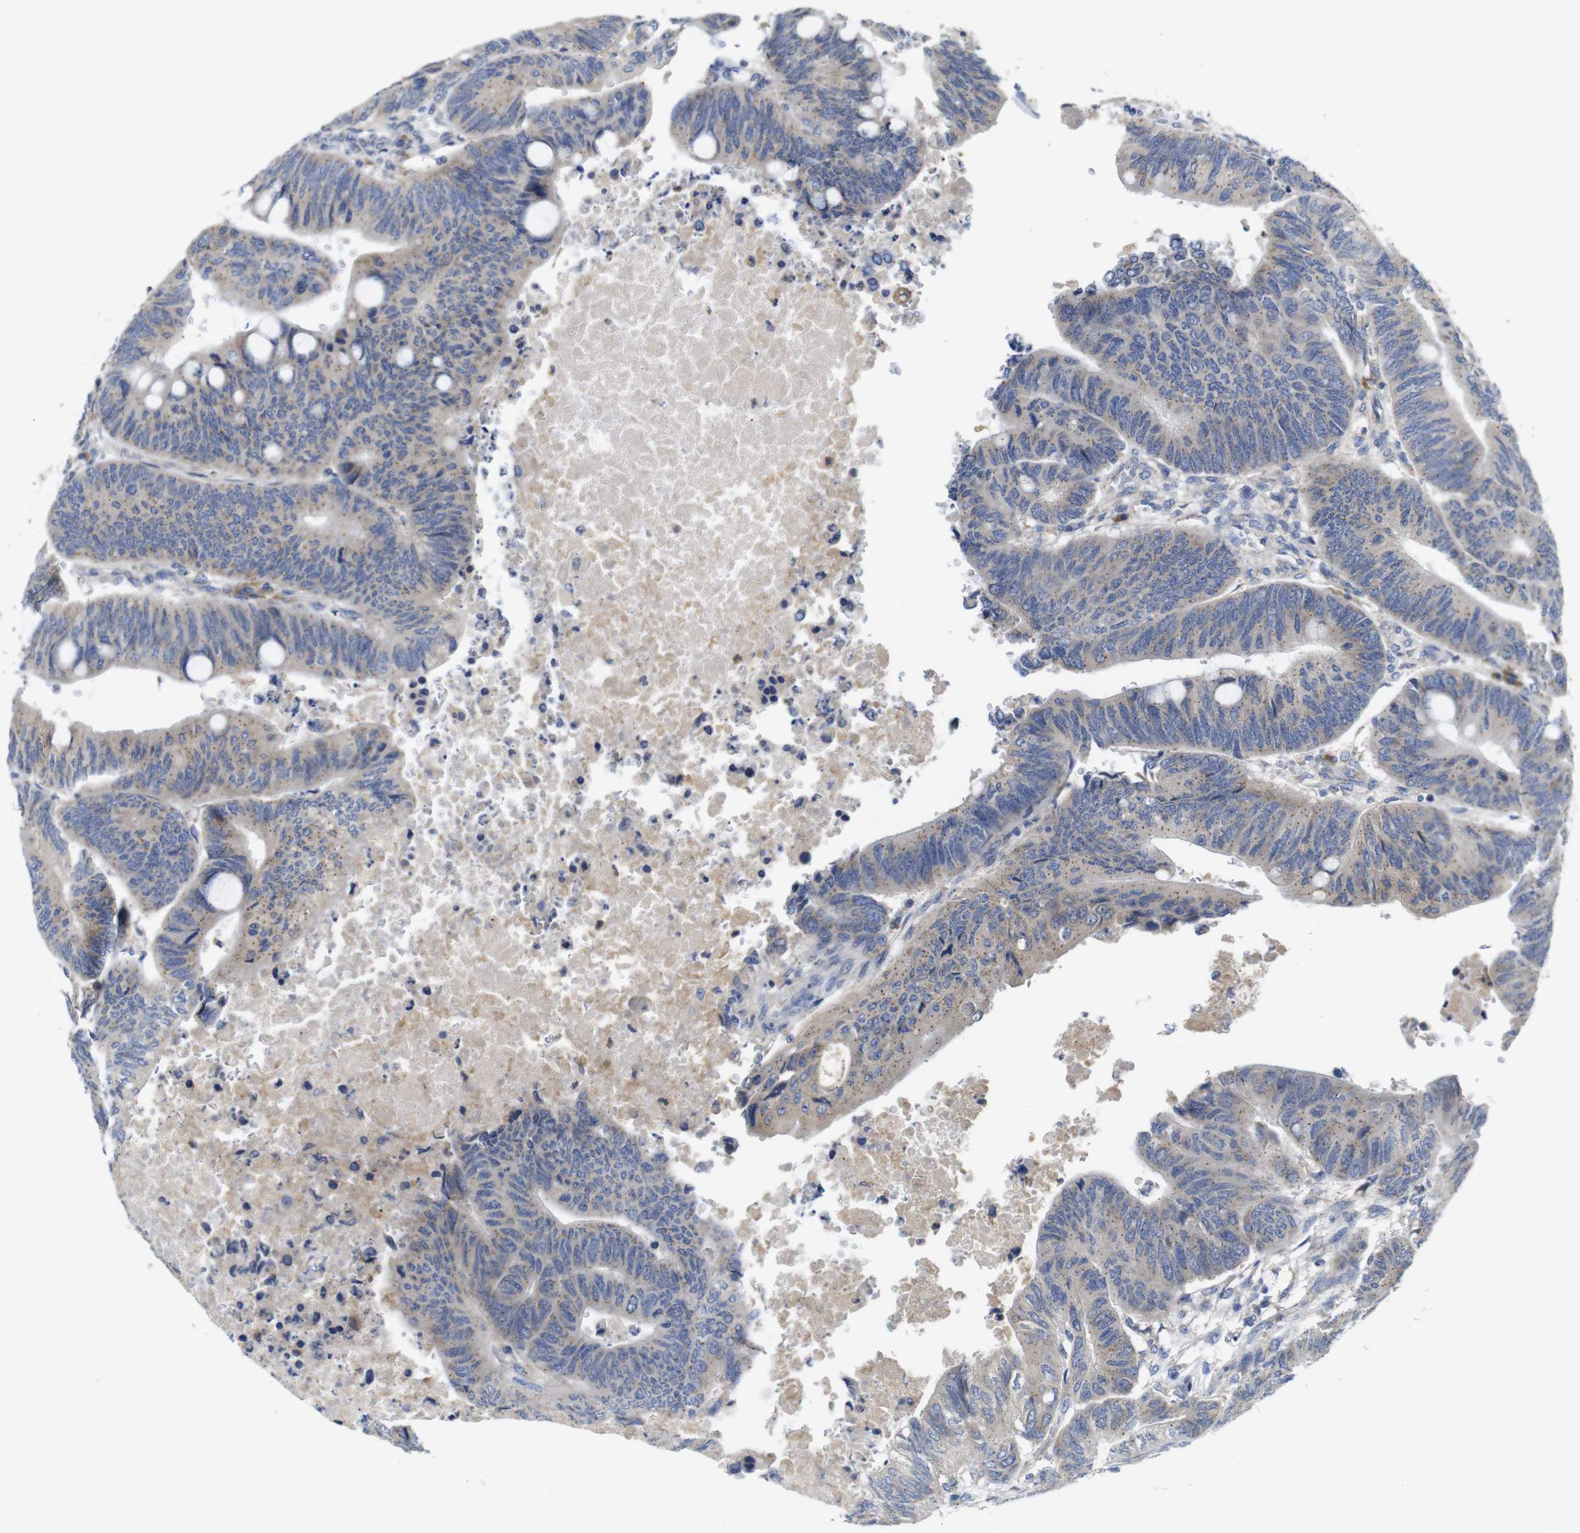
{"staining": {"intensity": "weak", "quantity": ">75%", "location": "cytoplasmic/membranous"}, "tissue": "colorectal cancer", "cell_type": "Tumor cells", "image_type": "cancer", "snomed": [{"axis": "morphology", "description": "Normal tissue, NOS"}, {"axis": "morphology", "description": "Adenocarcinoma, NOS"}, {"axis": "topography", "description": "Rectum"}, {"axis": "topography", "description": "Peripheral nerve tissue"}], "caption": "Weak cytoplasmic/membranous protein staining is seen in about >75% of tumor cells in adenocarcinoma (colorectal).", "gene": "DDRGK1", "patient": {"sex": "male", "age": 92}}